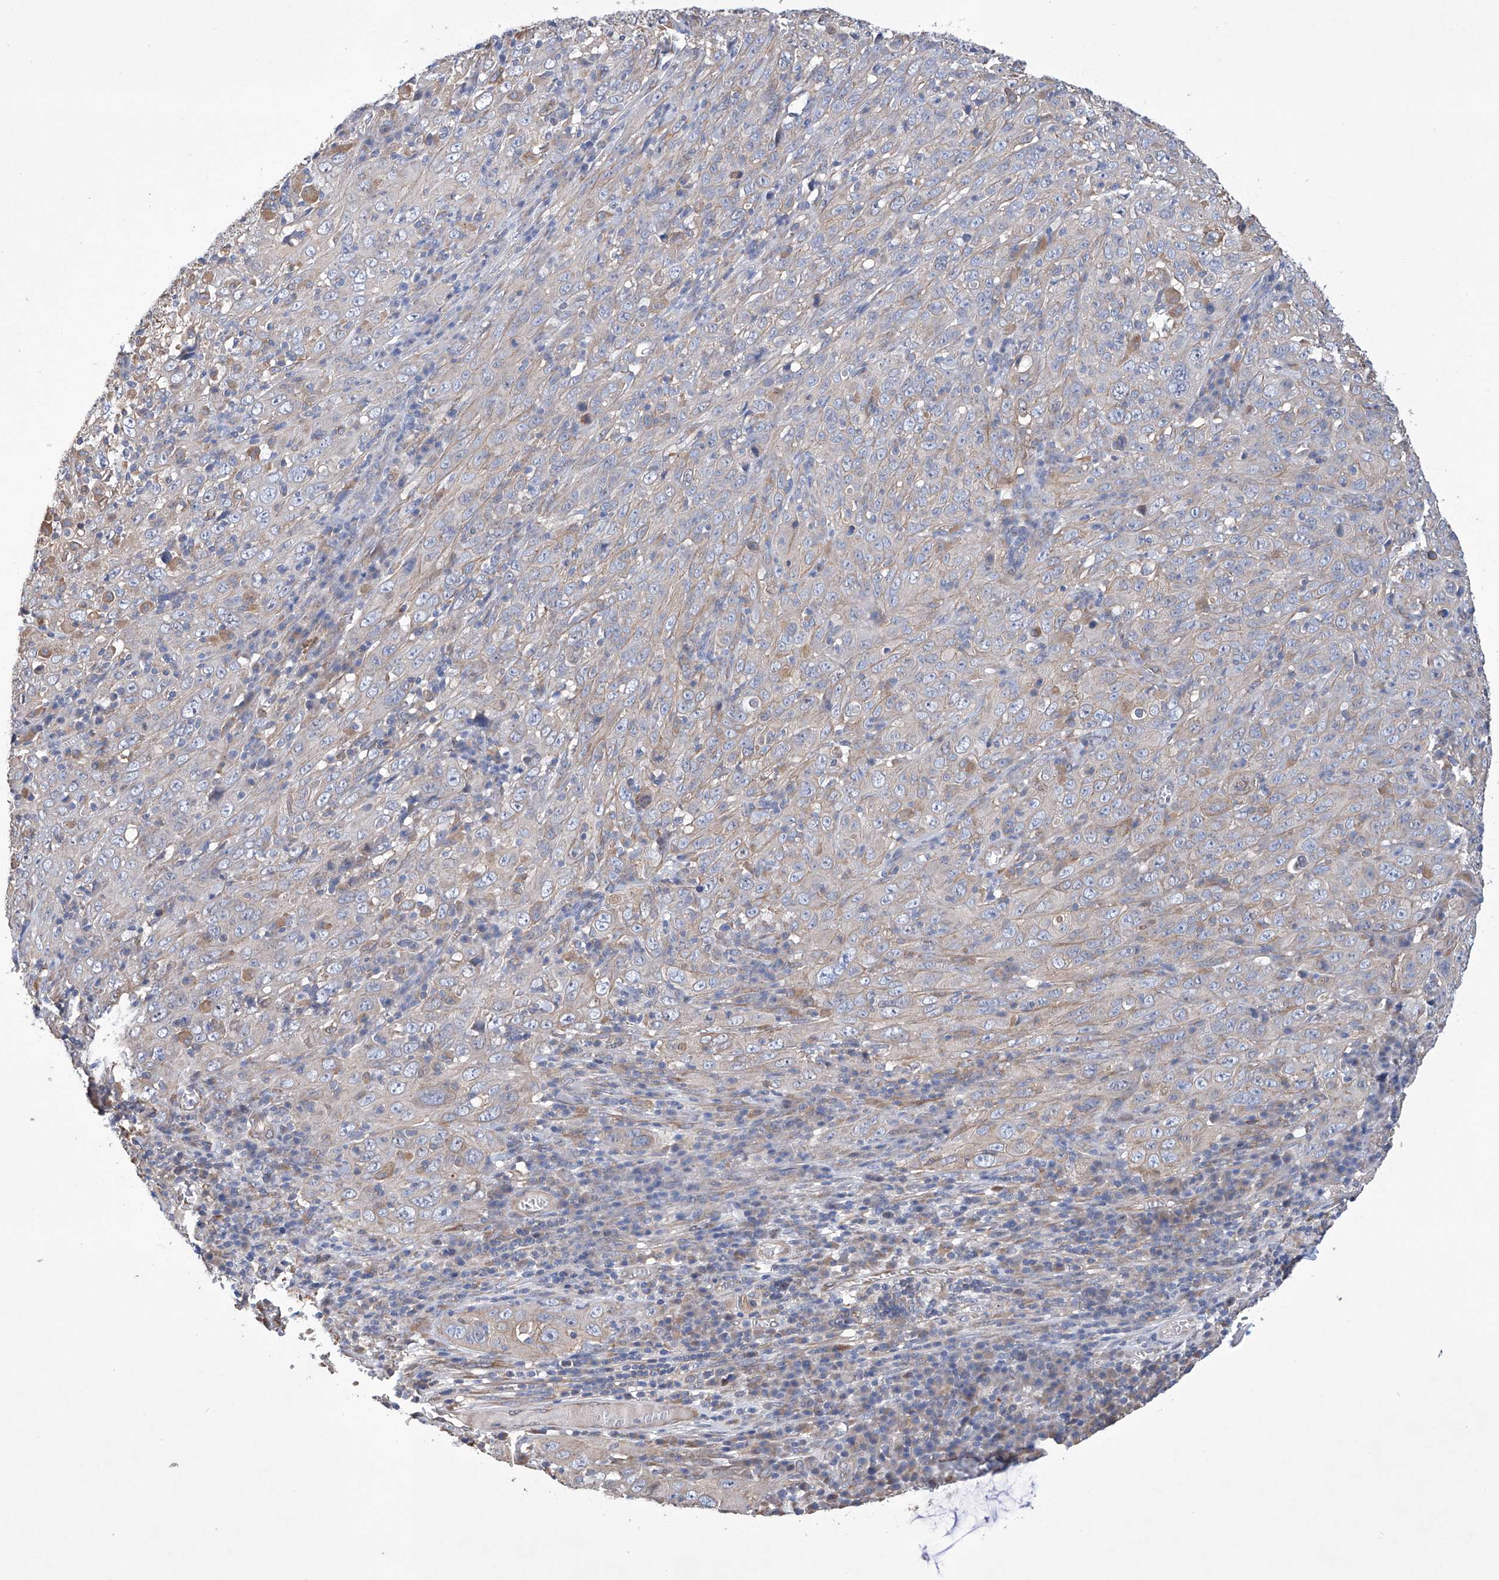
{"staining": {"intensity": "negative", "quantity": "none", "location": "none"}, "tissue": "cervical cancer", "cell_type": "Tumor cells", "image_type": "cancer", "snomed": [{"axis": "morphology", "description": "Squamous cell carcinoma, NOS"}, {"axis": "topography", "description": "Cervix"}], "caption": "Tumor cells show no significant protein positivity in squamous cell carcinoma (cervical).", "gene": "AFG1L", "patient": {"sex": "female", "age": 46}}